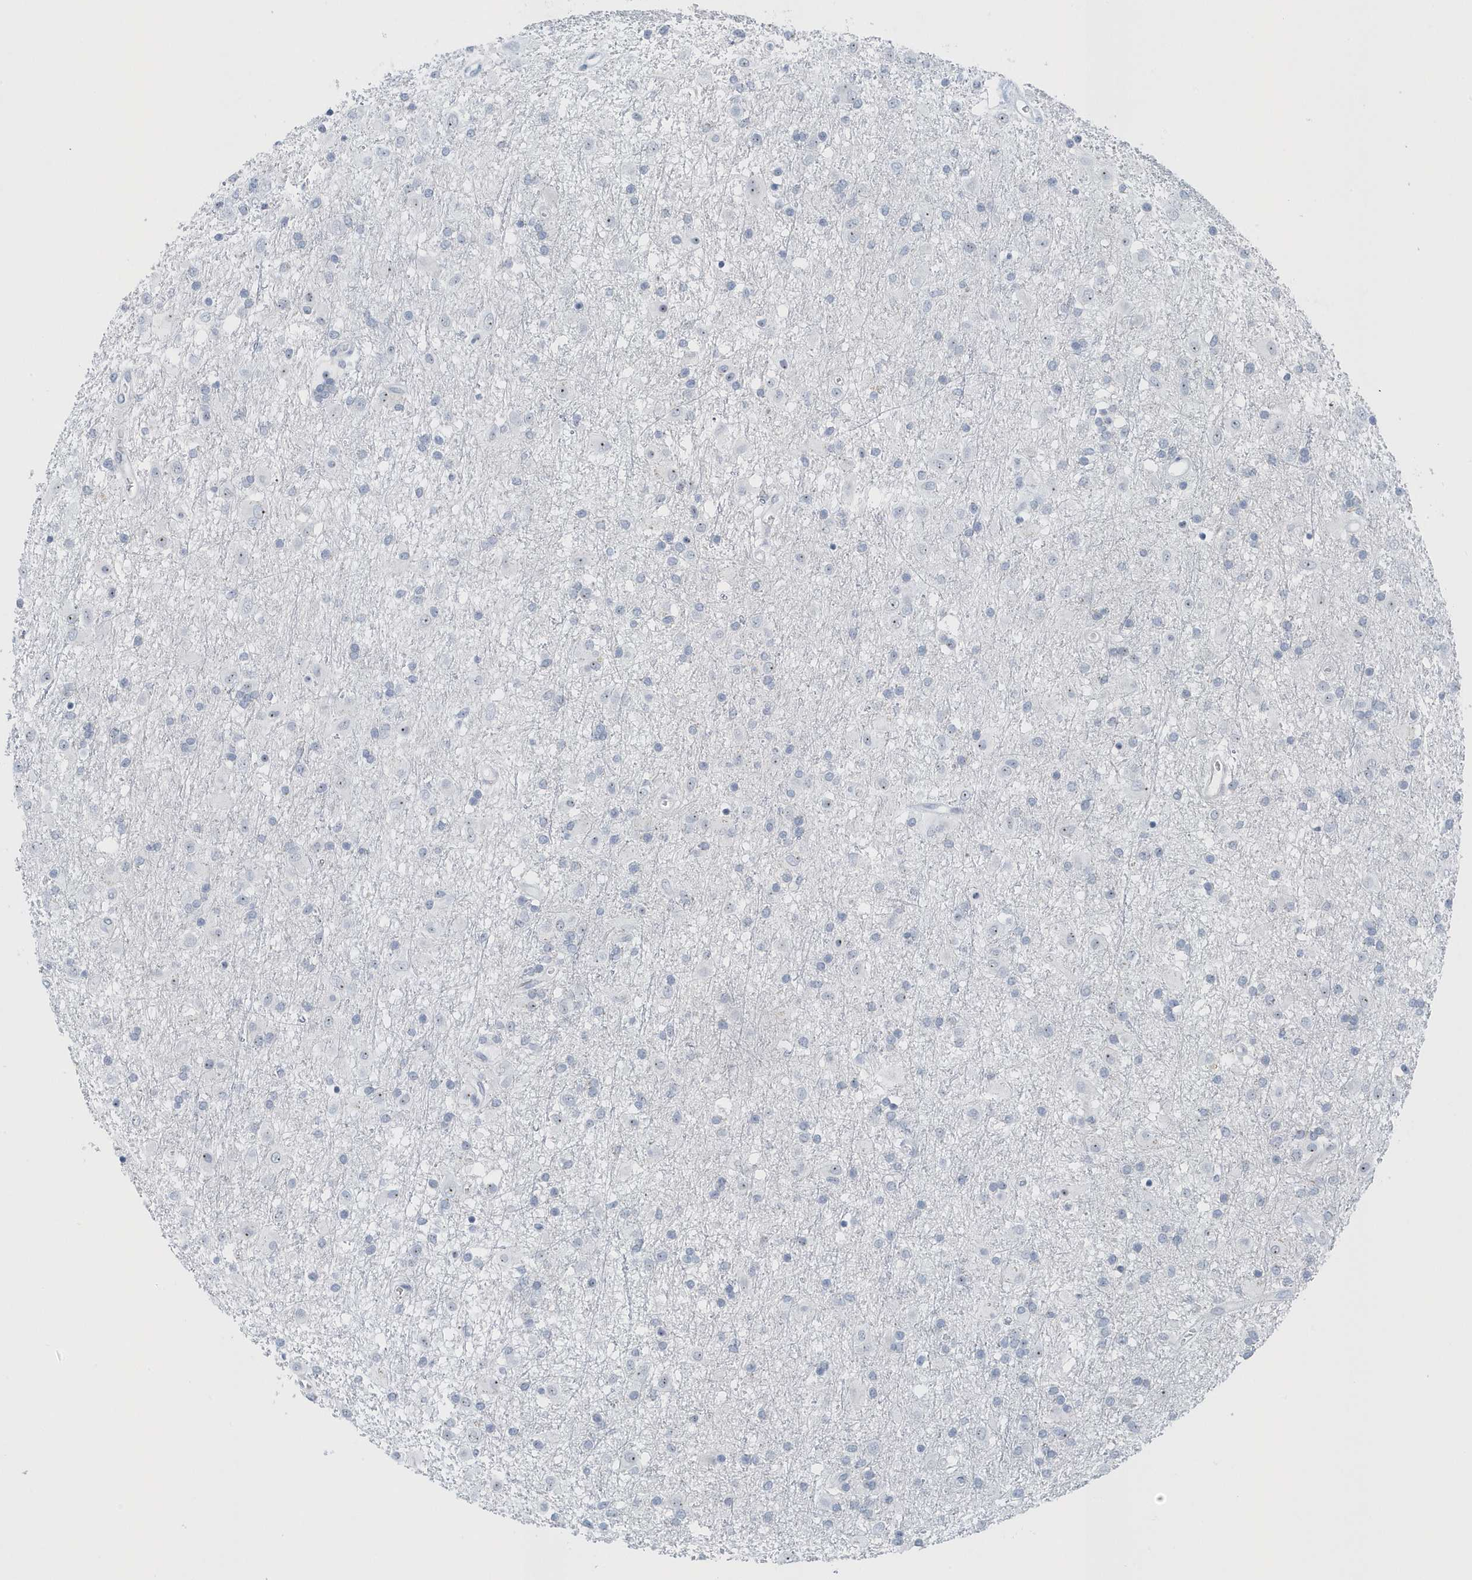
{"staining": {"intensity": "negative", "quantity": "none", "location": "none"}, "tissue": "glioma", "cell_type": "Tumor cells", "image_type": "cancer", "snomed": [{"axis": "morphology", "description": "Glioma, malignant, Low grade"}, {"axis": "topography", "description": "Brain"}], "caption": "This photomicrograph is of malignant glioma (low-grade) stained with immunohistochemistry (IHC) to label a protein in brown with the nuclei are counter-stained blue. There is no expression in tumor cells. (Brightfield microscopy of DAB (3,3'-diaminobenzidine) immunohistochemistry (IHC) at high magnification).", "gene": "RPF2", "patient": {"sex": "male", "age": 65}}